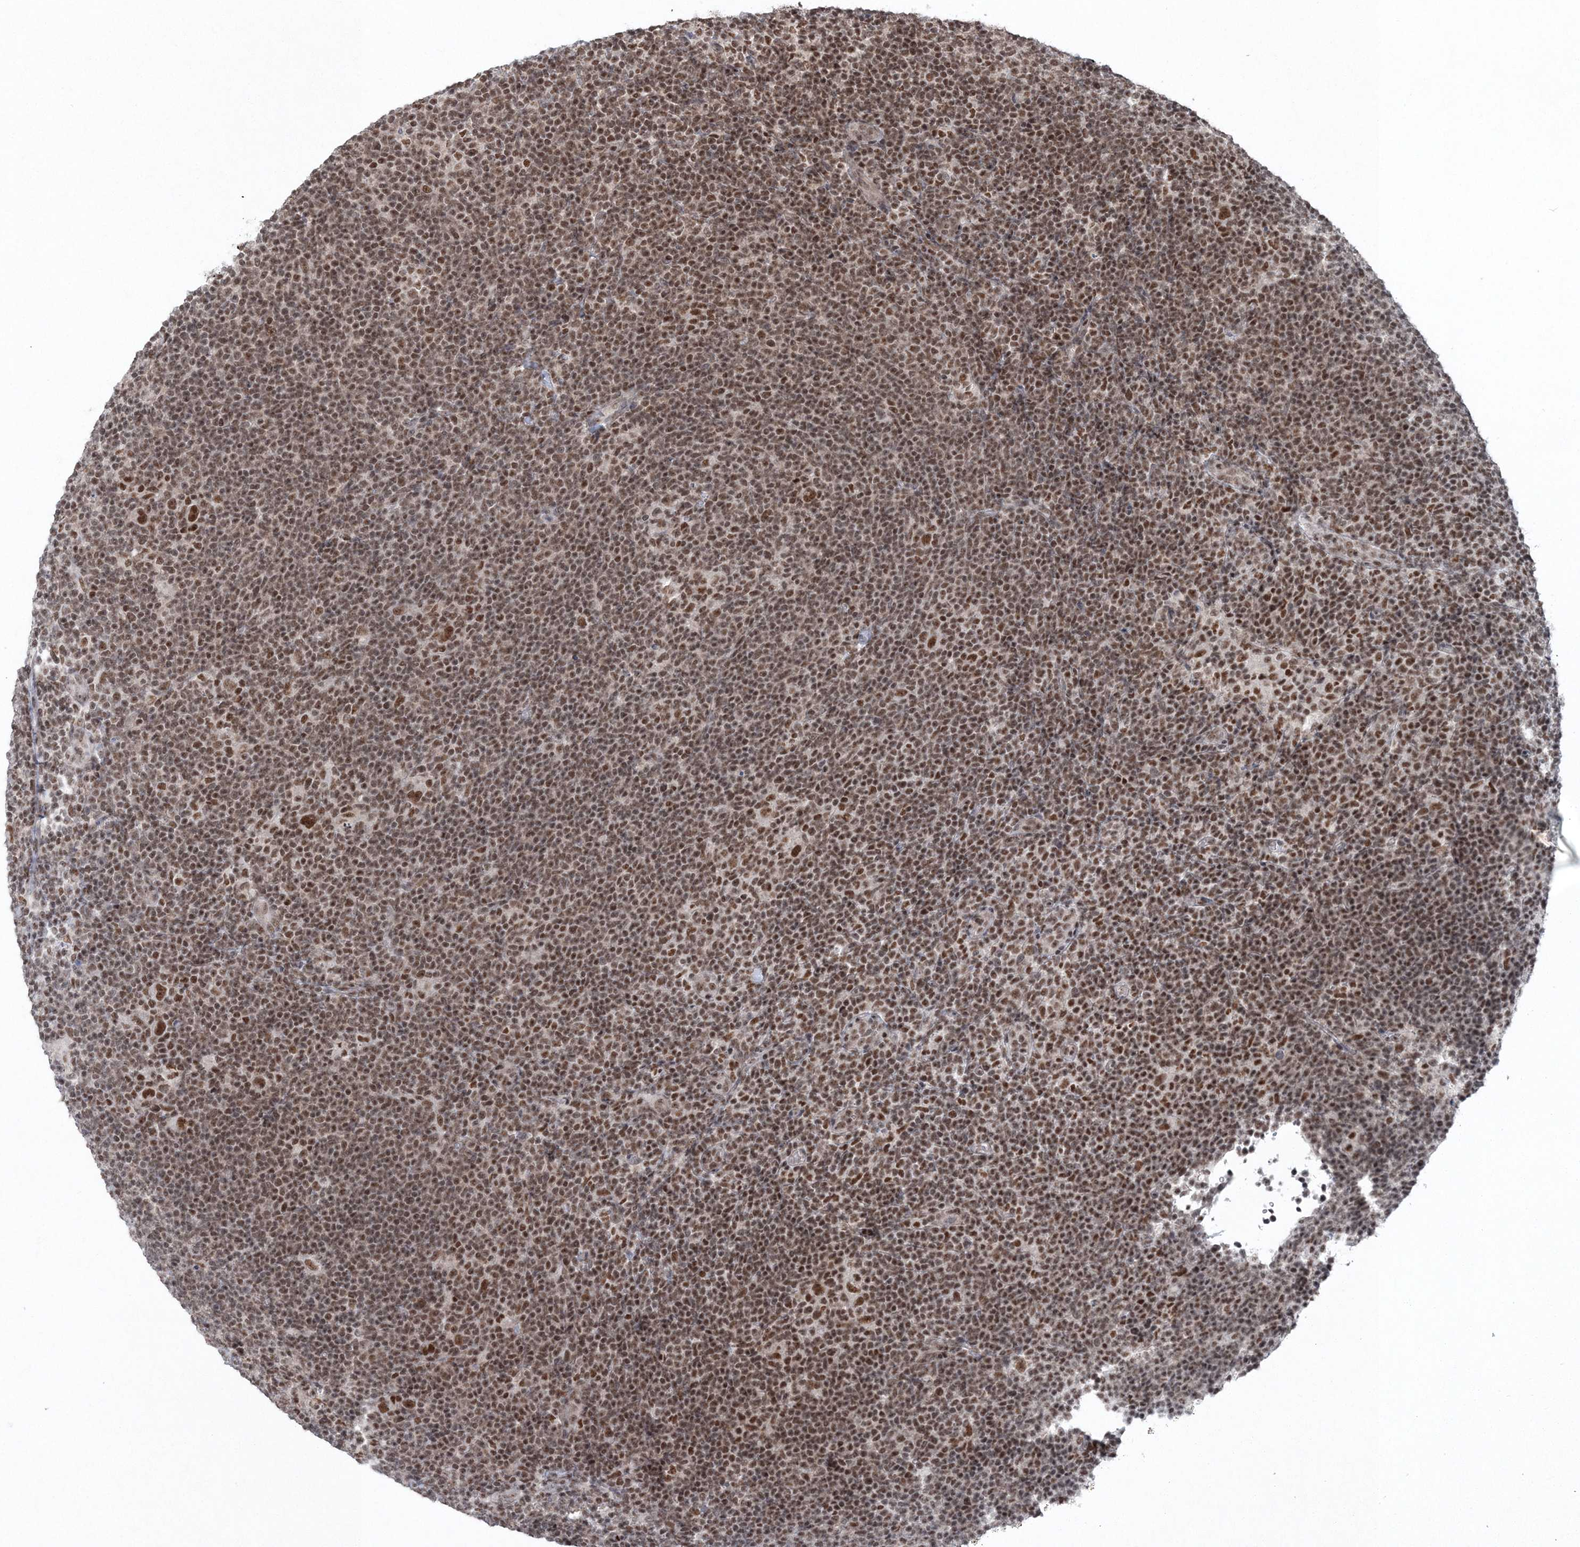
{"staining": {"intensity": "moderate", "quantity": ">75%", "location": "nuclear"}, "tissue": "lymphoma", "cell_type": "Tumor cells", "image_type": "cancer", "snomed": [{"axis": "morphology", "description": "Hodgkin's disease, NOS"}, {"axis": "topography", "description": "Lymph node"}], "caption": "An immunohistochemistry (IHC) photomicrograph of tumor tissue is shown. Protein staining in brown shows moderate nuclear positivity in Hodgkin's disease within tumor cells. The staining was performed using DAB, with brown indicating positive protein expression. Nuclei are stained blue with hematoxylin.", "gene": "PDS5A", "patient": {"sex": "female", "age": 57}}